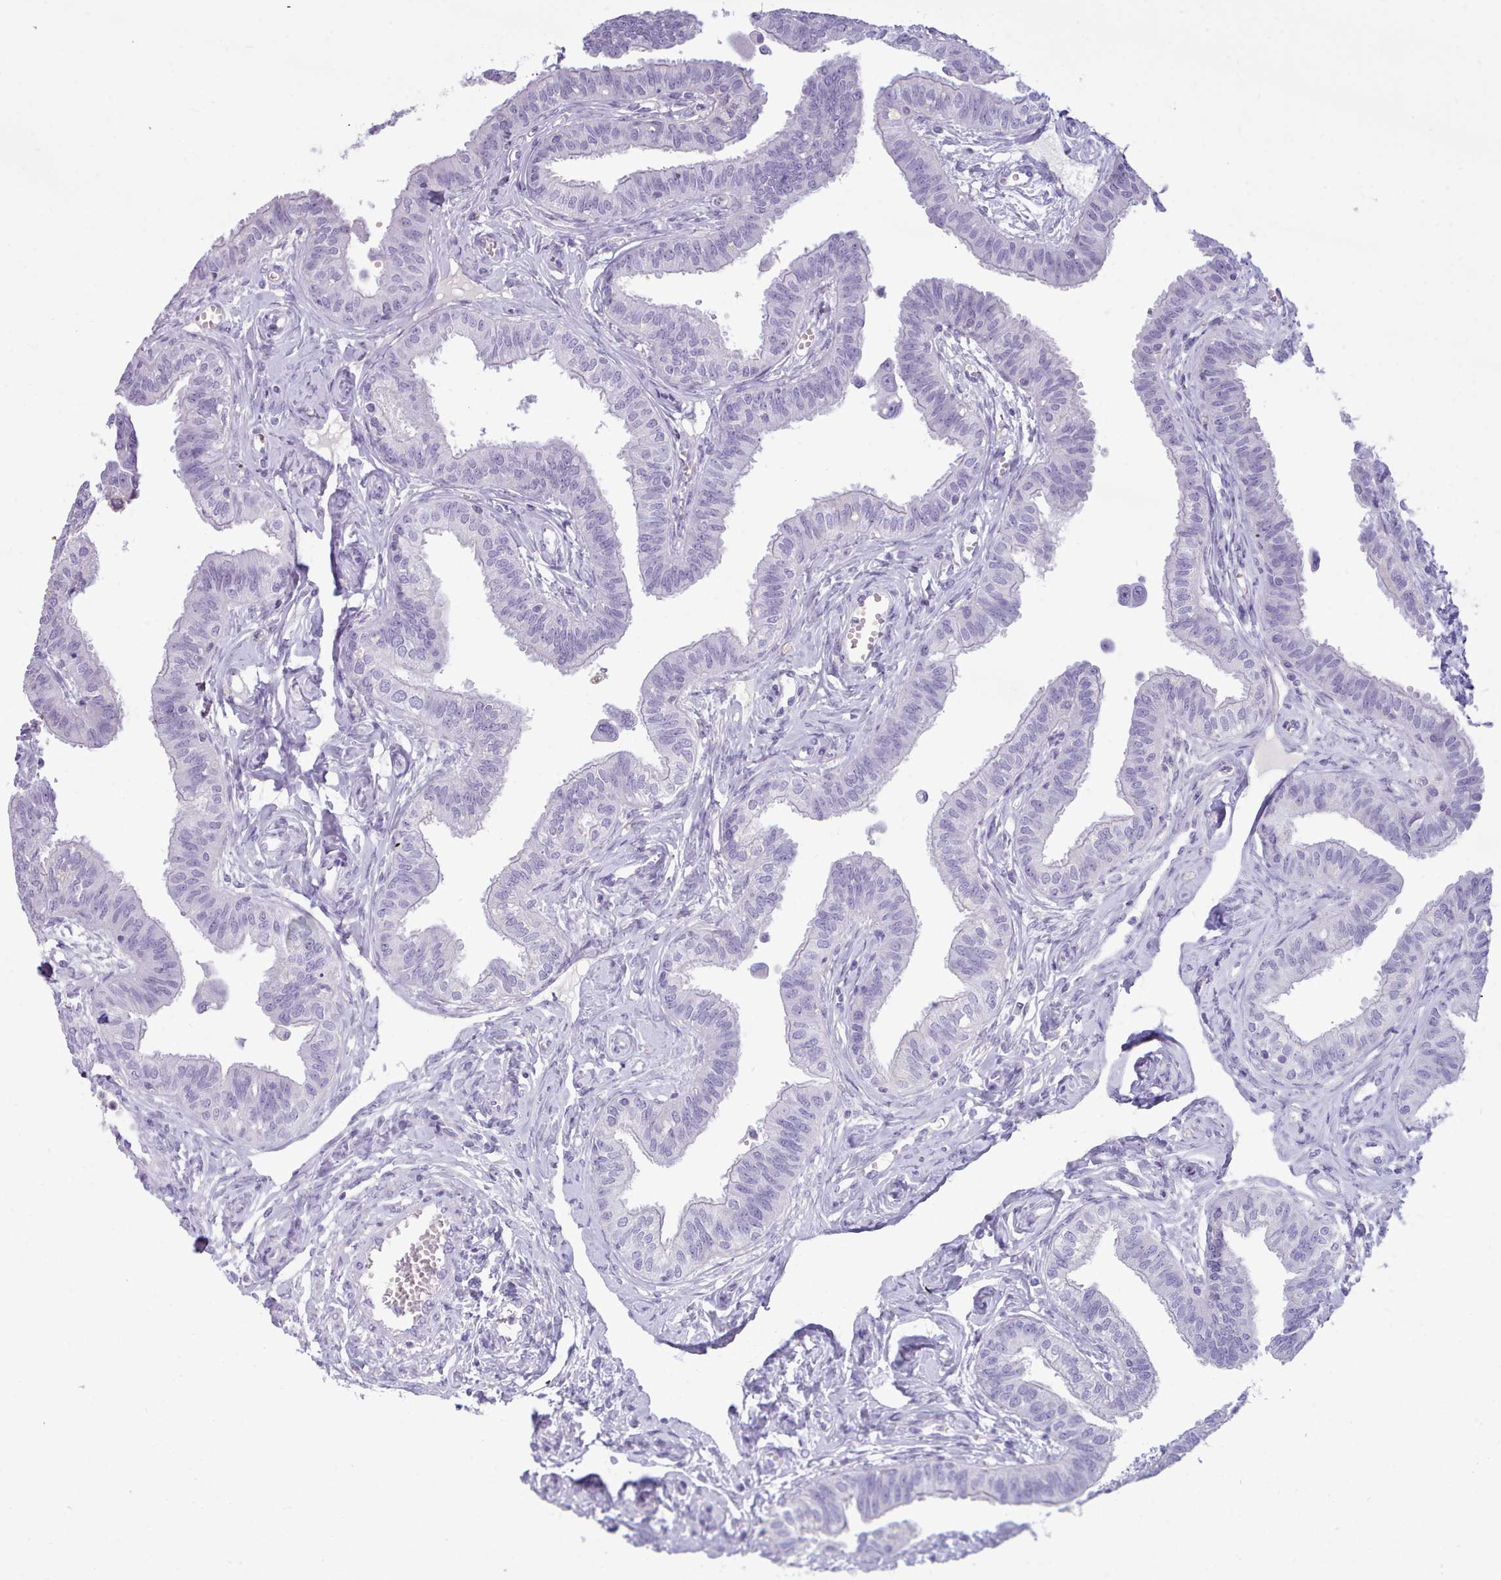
{"staining": {"intensity": "negative", "quantity": "none", "location": "none"}, "tissue": "fallopian tube", "cell_type": "Glandular cells", "image_type": "normal", "snomed": [{"axis": "morphology", "description": "Normal tissue, NOS"}, {"axis": "morphology", "description": "Carcinoma, NOS"}, {"axis": "topography", "description": "Fallopian tube"}, {"axis": "topography", "description": "Ovary"}], "caption": "The IHC photomicrograph has no significant expression in glandular cells of fallopian tube. (IHC, brightfield microscopy, high magnification).", "gene": "NKX1", "patient": {"sex": "female", "age": 59}}